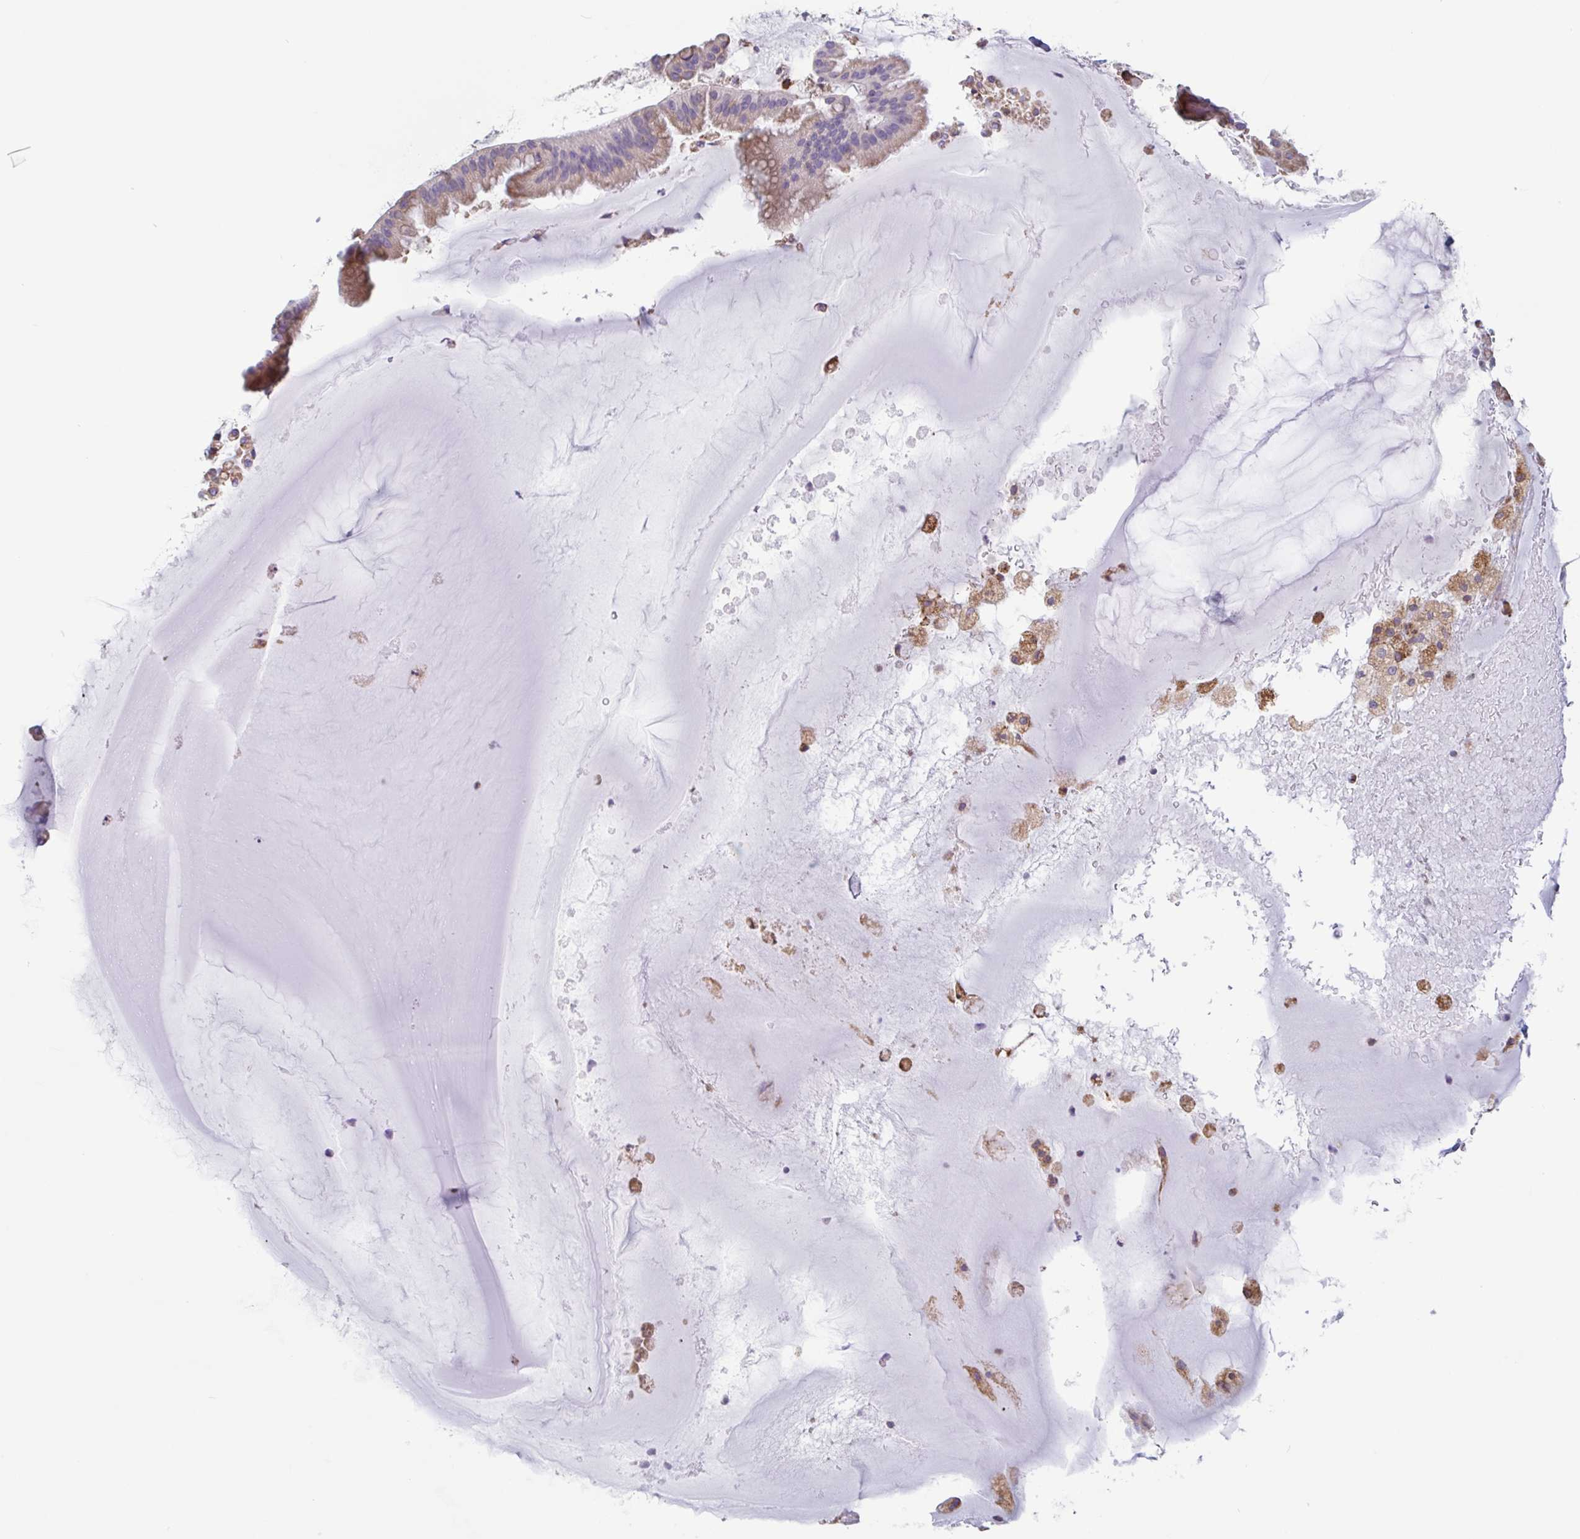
{"staining": {"intensity": "moderate", "quantity": "<25%", "location": "cytoplasmic/membranous"}, "tissue": "ovarian cancer", "cell_type": "Tumor cells", "image_type": "cancer", "snomed": [{"axis": "morphology", "description": "Cystadenocarcinoma, mucinous, NOS"}, {"axis": "topography", "description": "Ovary"}], "caption": "Tumor cells show low levels of moderate cytoplasmic/membranous expression in approximately <25% of cells in mucinous cystadenocarcinoma (ovarian).", "gene": "DOK4", "patient": {"sex": "female", "age": 61}}